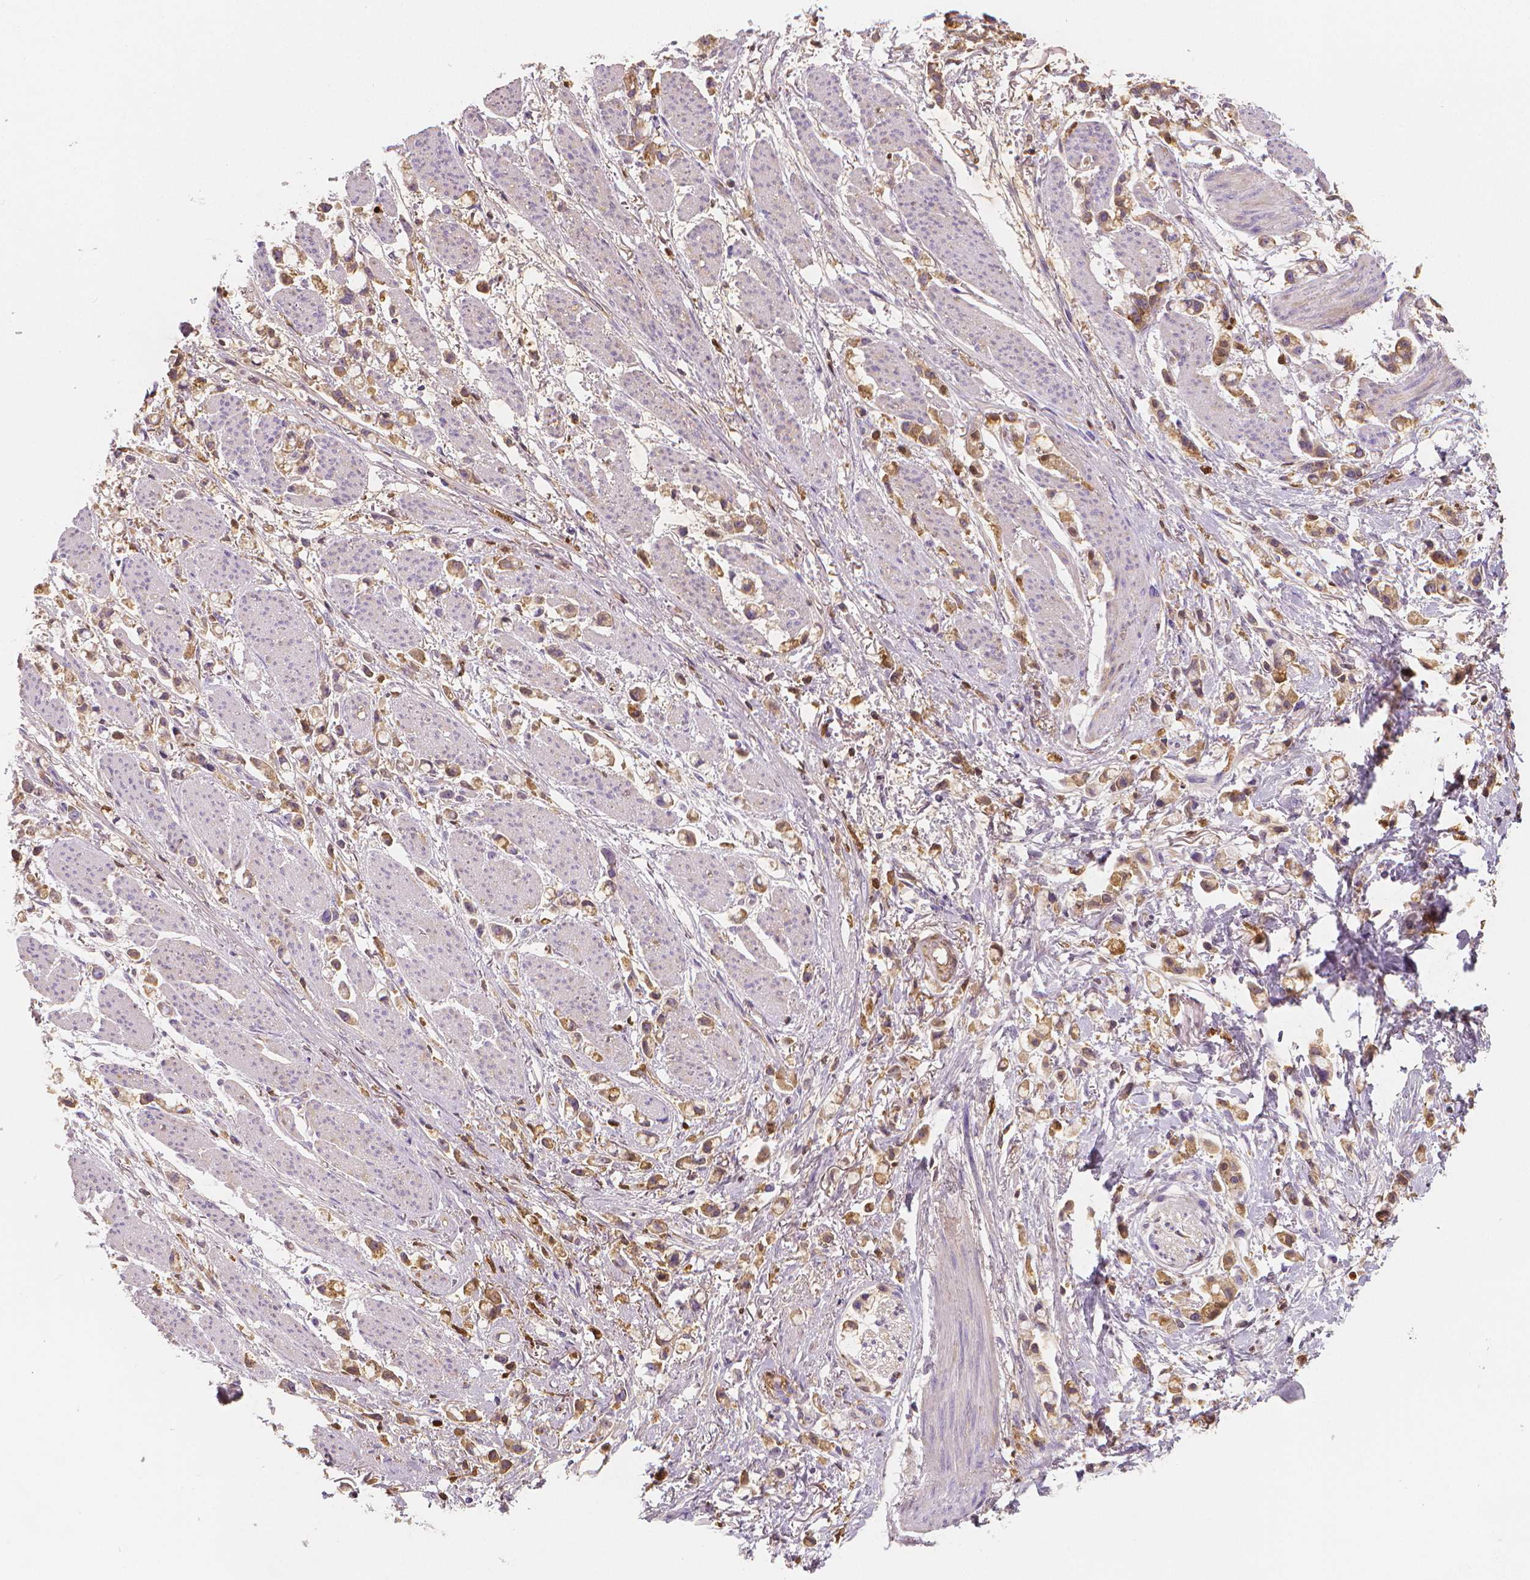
{"staining": {"intensity": "moderate", "quantity": ">75%", "location": "cytoplasmic/membranous"}, "tissue": "stomach cancer", "cell_type": "Tumor cells", "image_type": "cancer", "snomed": [{"axis": "morphology", "description": "Adenocarcinoma, NOS"}, {"axis": "topography", "description": "Stomach"}], "caption": "Stomach adenocarcinoma was stained to show a protein in brown. There is medium levels of moderate cytoplasmic/membranous expression in approximately >75% of tumor cells. (DAB IHC with brightfield microscopy, high magnification).", "gene": "APOA4", "patient": {"sex": "female", "age": 81}}